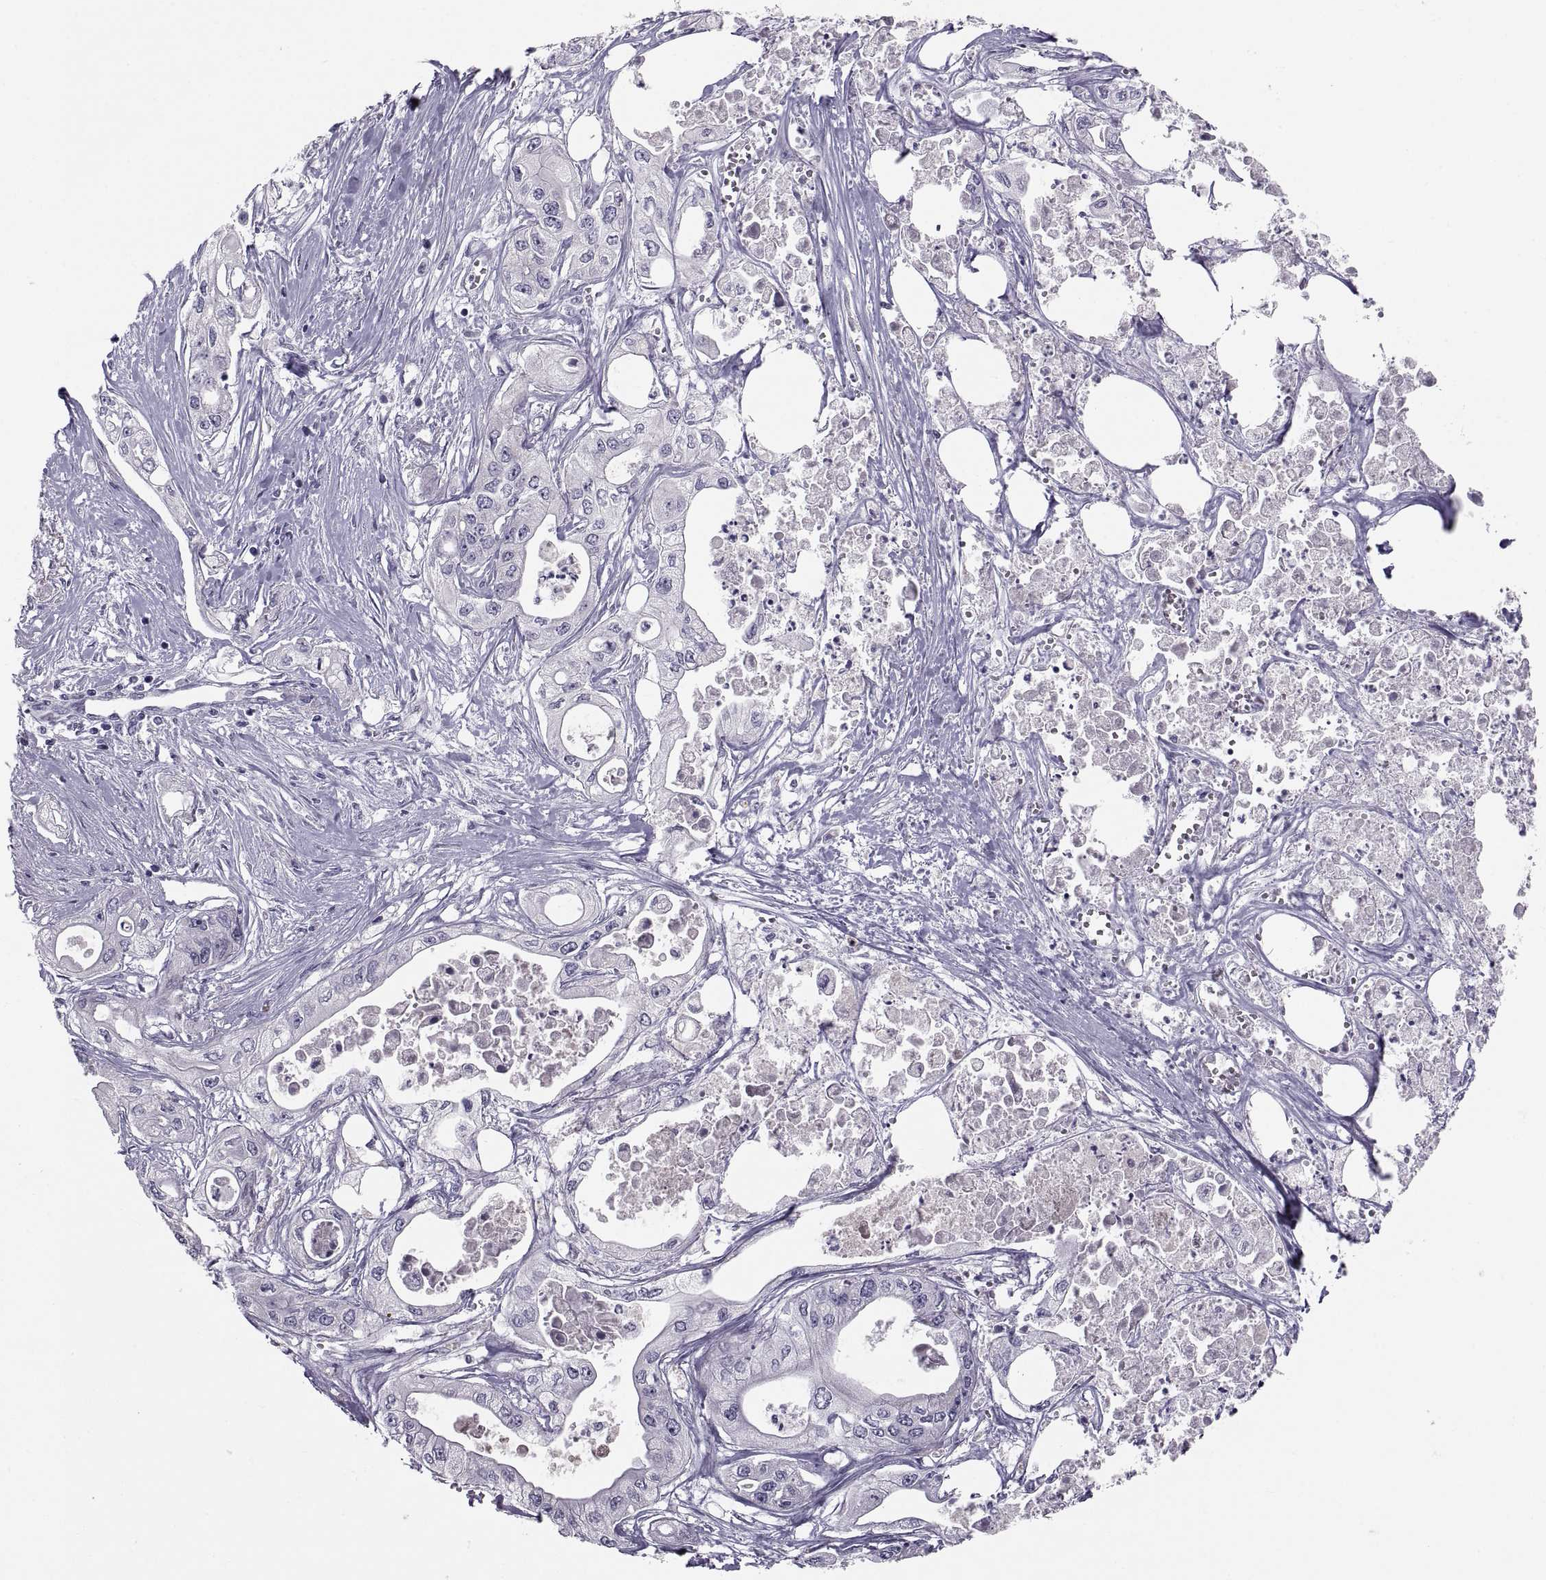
{"staining": {"intensity": "negative", "quantity": "none", "location": "none"}, "tissue": "pancreatic cancer", "cell_type": "Tumor cells", "image_type": "cancer", "snomed": [{"axis": "morphology", "description": "Adenocarcinoma, NOS"}, {"axis": "topography", "description": "Pancreas"}], "caption": "Pancreatic cancer (adenocarcinoma) stained for a protein using immunohistochemistry (IHC) displays no positivity tumor cells.", "gene": "PDZRN4", "patient": {"sex": "male", "age": 70}}